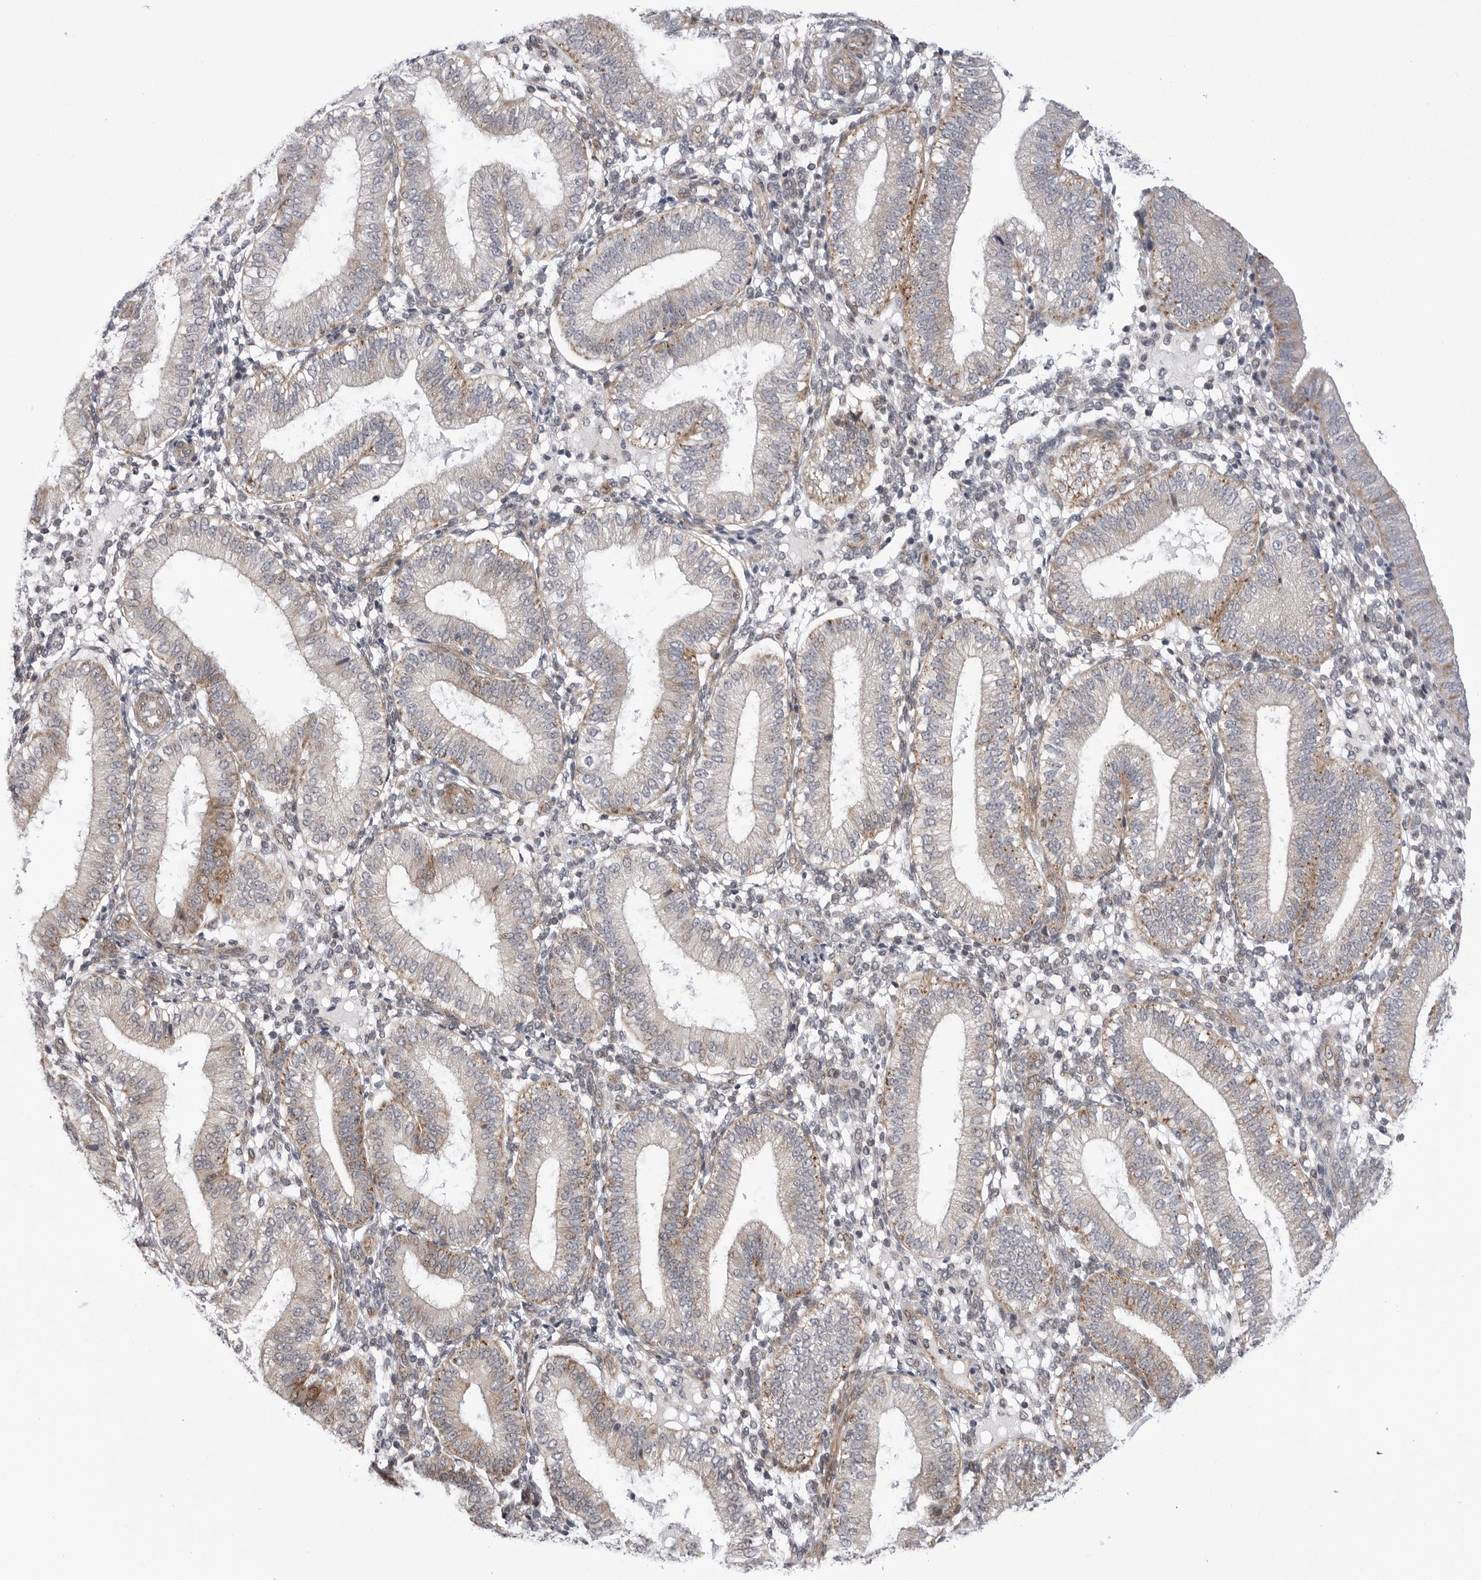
{"staining": {"intensity": "negative", "quantity": "none", "location": "none"}, "tissue": "endometrium", "cell_type": "Cells in endometrial stroma", "image_type": "normal", "snomed": [{"axis": "morphology", "description": "Normal tissue, NOS"}, {"axis": "topography", "description": "Endometrium"}], "caption": "High magnification brightfield microscopy of unremarkable endometrium stained with DAB (brown) and counterstained with hematoxylin (blue): cells in endometrial stroma show no significant positivity. (DAB immunohistochemistry (IHC) with hematoxylin counter stain).", "gene": "CCDC18", "patient": {"sex": "female", "age": 39}}